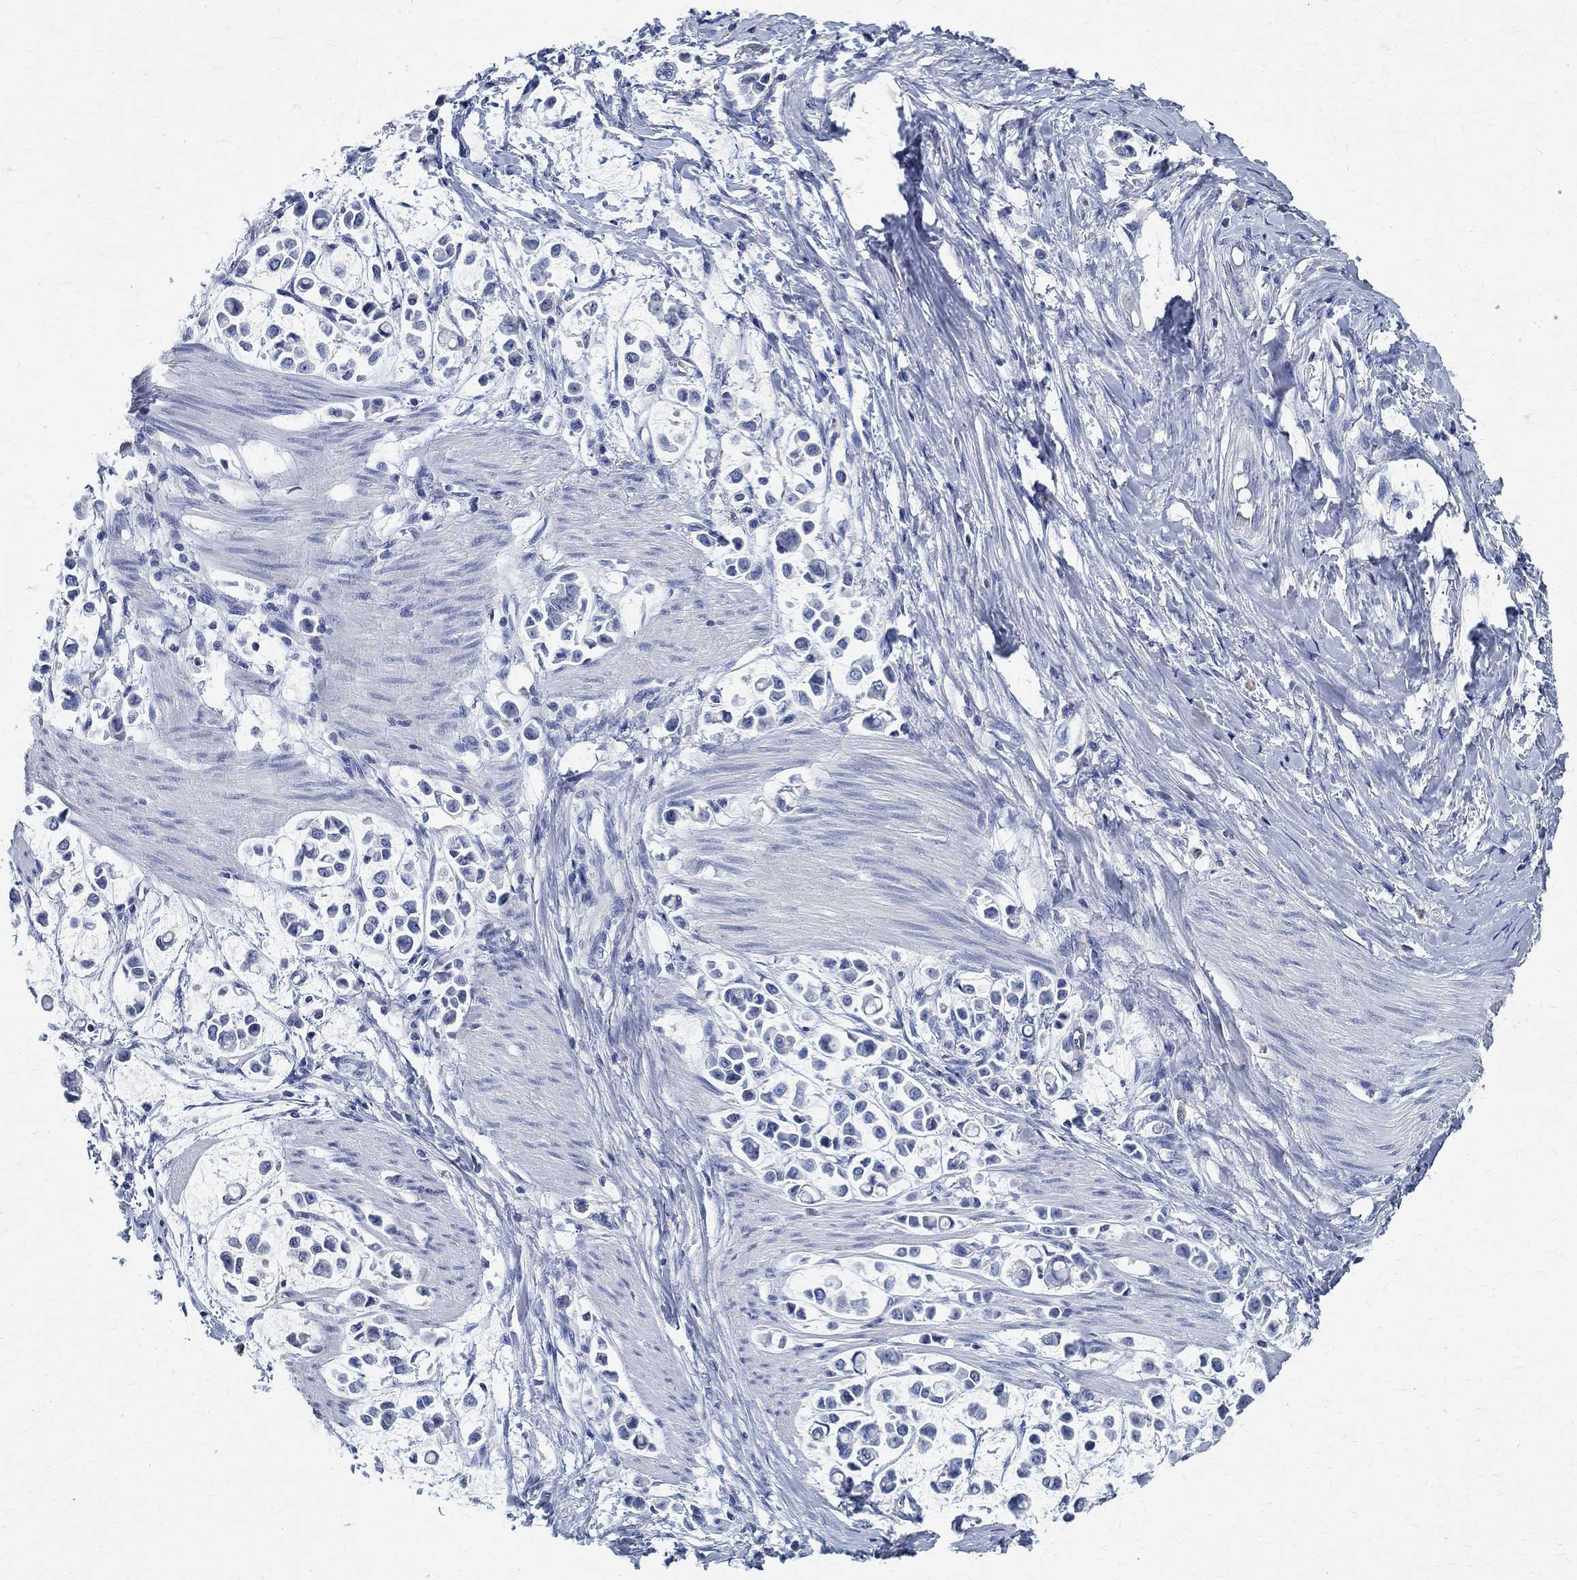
{"staining": {"intensity": "negative", "quantity": "none", "location": "none"}, "tissue": "stomach cancer", "cell_type": "Tumor cells", "image_type": "cancer", "snomed": [{"axis": "morphology", "description": "Adenocarcinoma, NOS"}, {"axis": "topography", "description": "Stomach"}], "caption": "Tumor cells are negative for protein expression in human stomach cancer.", "gene": "PRX", "patient": {"sex": "male", "age": 82}}